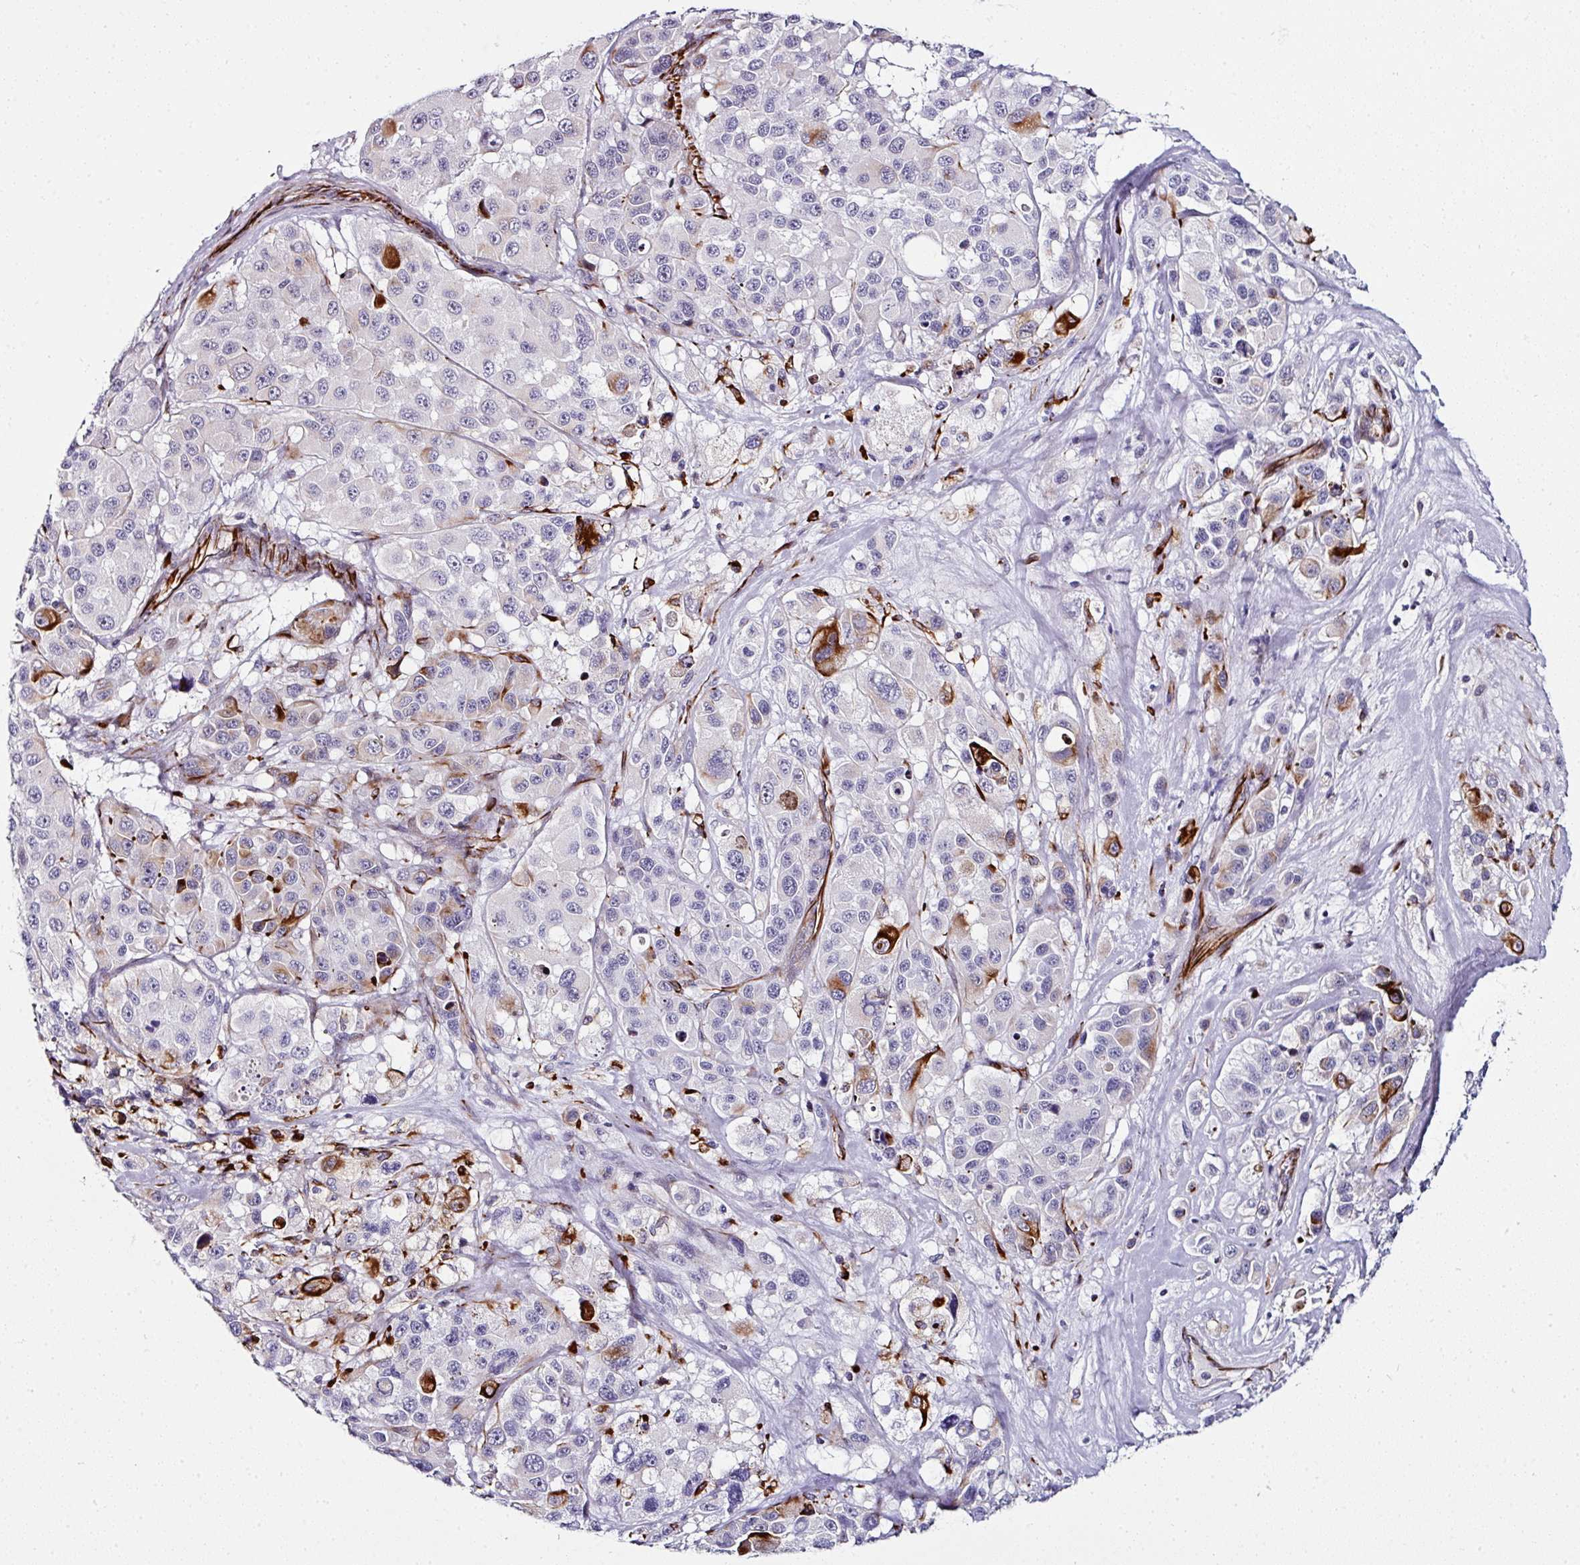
{"staining": {"intensity": "strong", "quantity": "<25%", "location": "cytoplasmic/membranous"}, "tissue": "melanoma", "cell_type": "Tumor cells", "image_type": "cancer", "snomed": [{"axis": "morphology", "description": "Malignant melanoma, Metastatic site"}, {"axis": "topography", "description": "Lymph node"}], "caption": "A brown stain shows strong cytoplasmic/membranous staining of a protein in human melanoma tumor cells.", "gene": "TMPRSS9", "patient": {"sex": "female", "age": 65}}